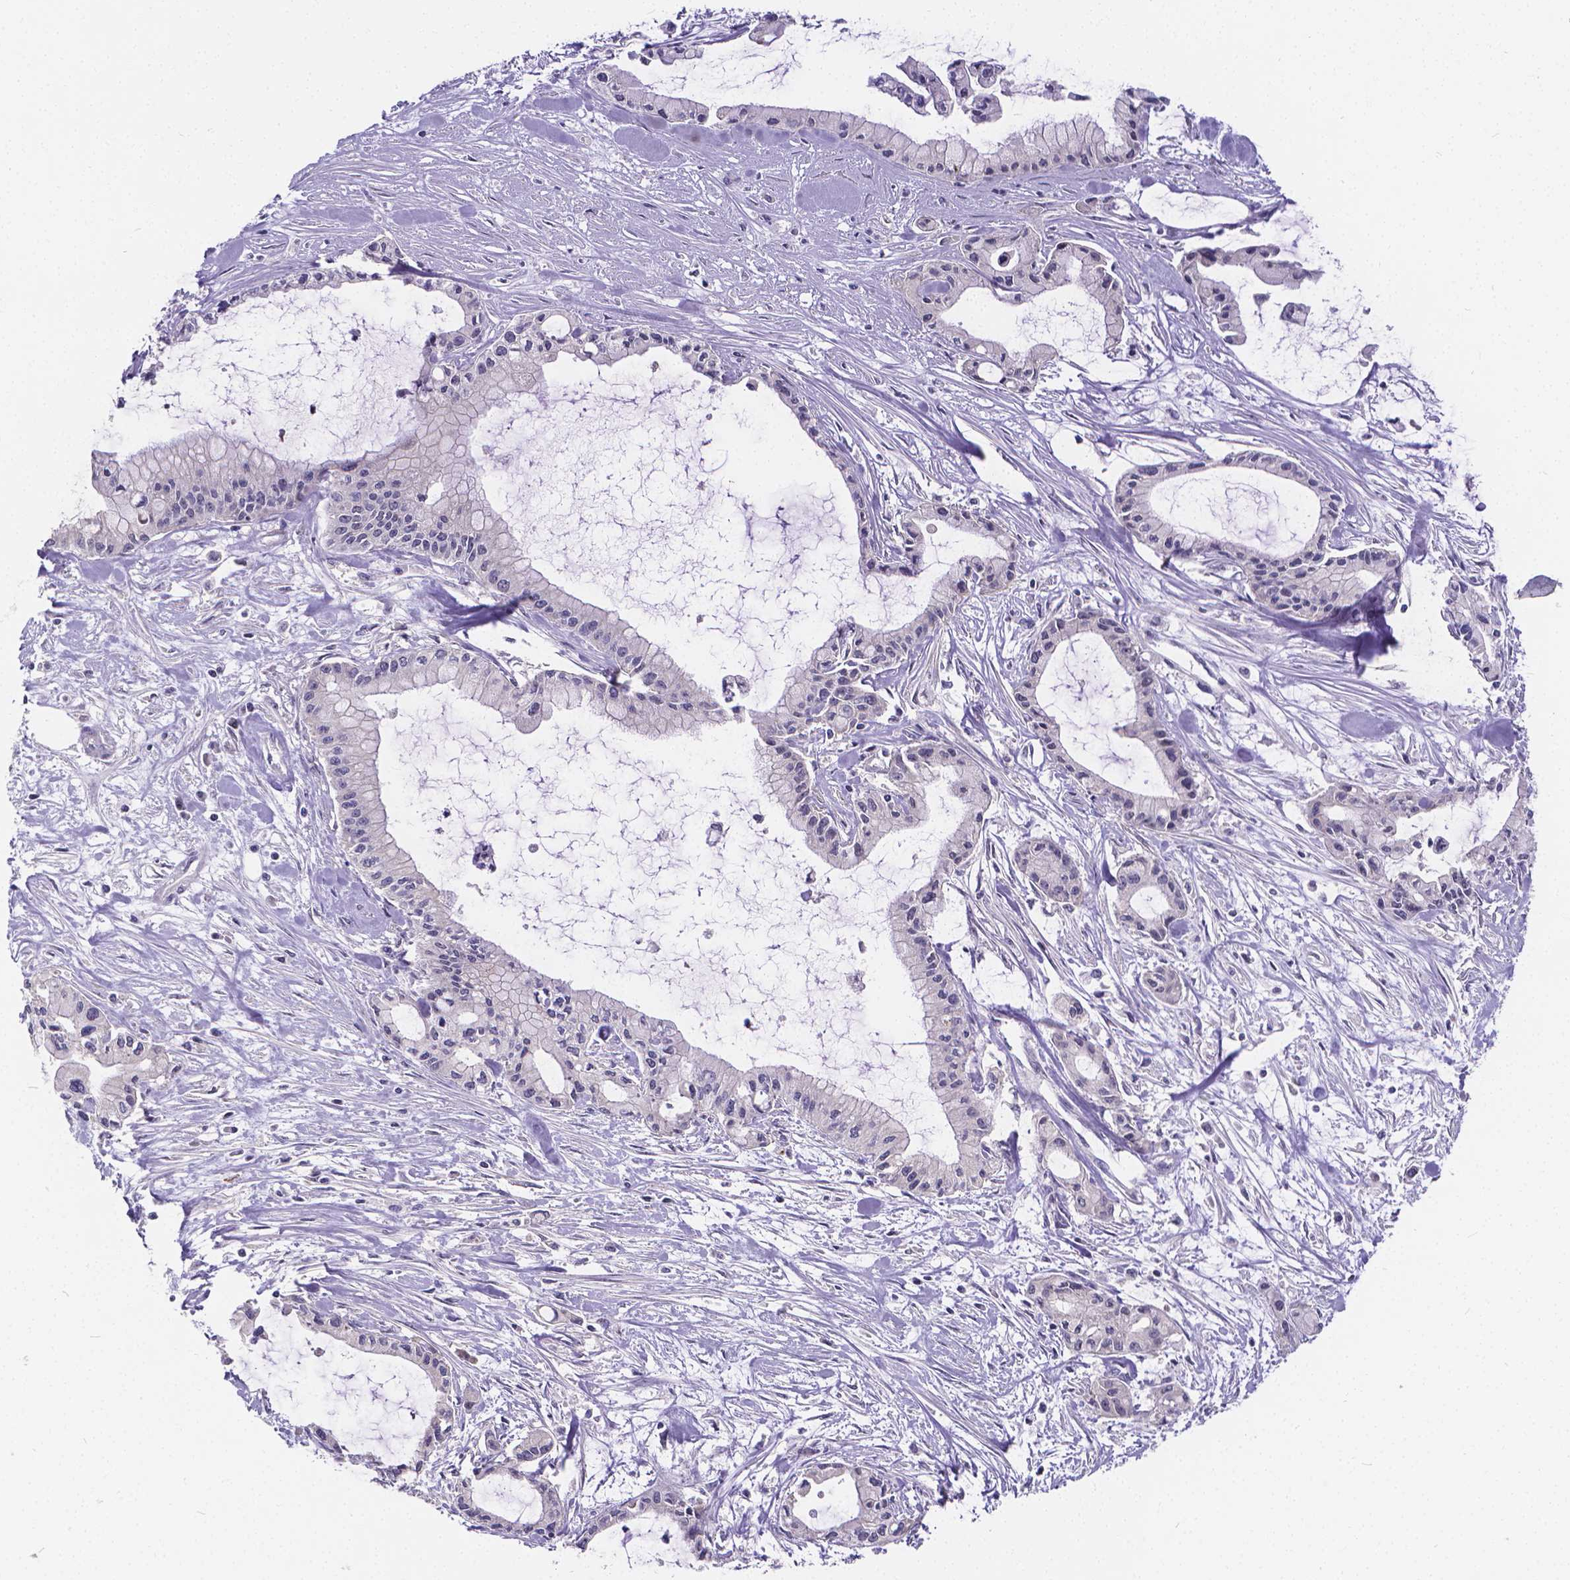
{"staining": {"intensity": "negative", "quantity": "none", "location": "none"}, "tissue": "pancreatic cancer", "cell_type": "Tumor cells", "image_type": "cancer", "snomed": [{"axis": "morphology", "description": "Adenocarcinoma, NOS"}, {"axis": "topography", "description": "Pancreas"}], "caption": "There is no significant staining in tumor cells of pancreatic adenocarcinoma.", "gene": "GLRB", "patient": {"sex": "male", "age": 48}}